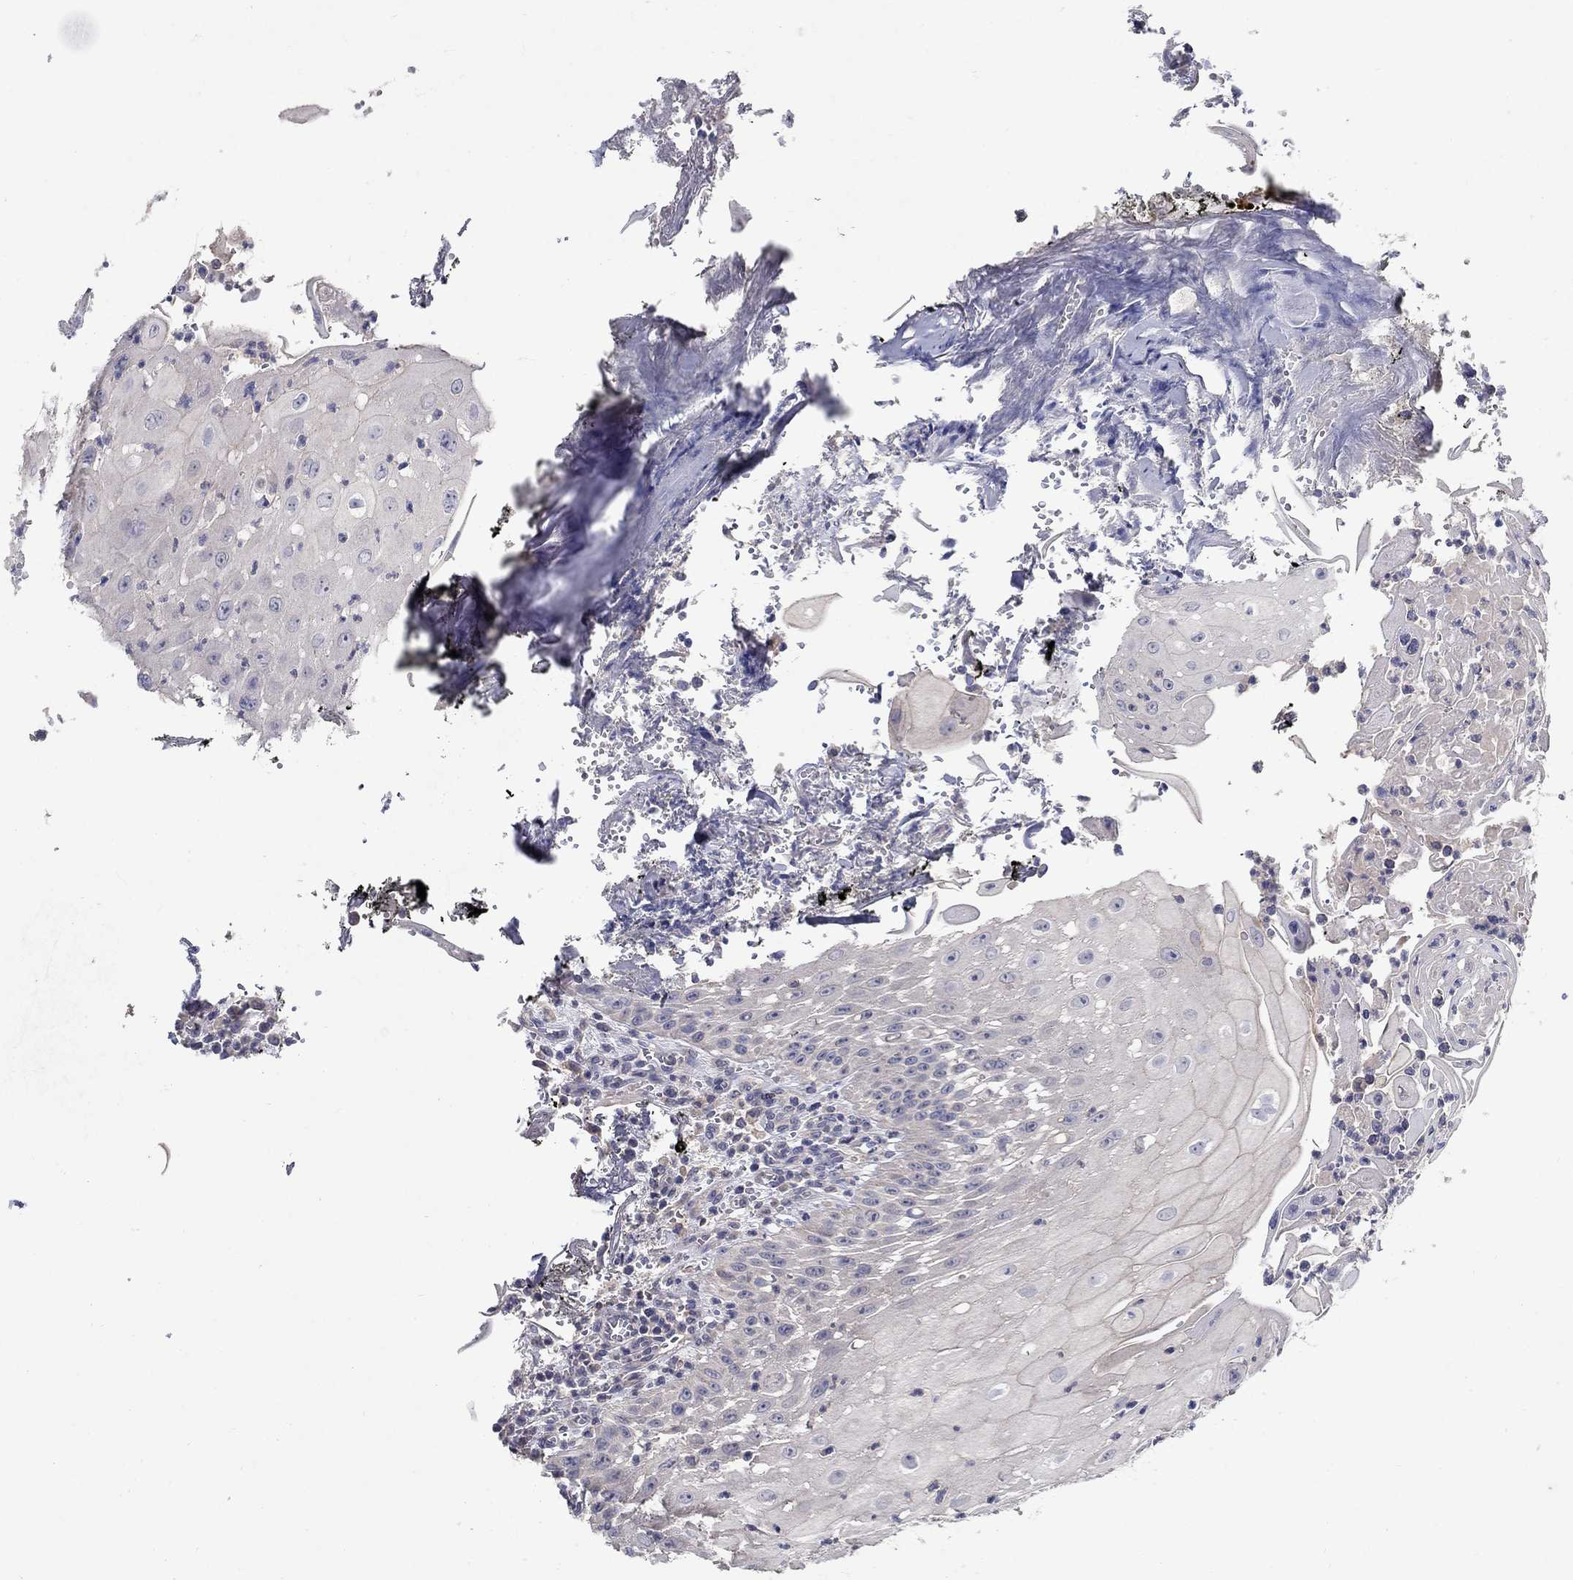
{"staining": {"intensity": "negative", "quantity": "none", "location": "none"}, "tissue": "head and neck cancer", "cell_type": "Tumor cells", "image_type": "cancer", "snomed": [{"axis": "morphology", "description": "Squamous cell carcinoma, NOS"}, {"axis": "topography", "description": "Oral tissue"}, {"axis": "topography", "description": "Head-Neck"}], "caption": "This is a photomicrograph of IHC staining of squamous cell carcinoma (head and neck), which shows no expression in tumor cells. (Immunohistochemistry (ihc), brightfield microscopy, high magnification).", "gene": "PROZ", "patient": {"sex": "male", "age": 58}}